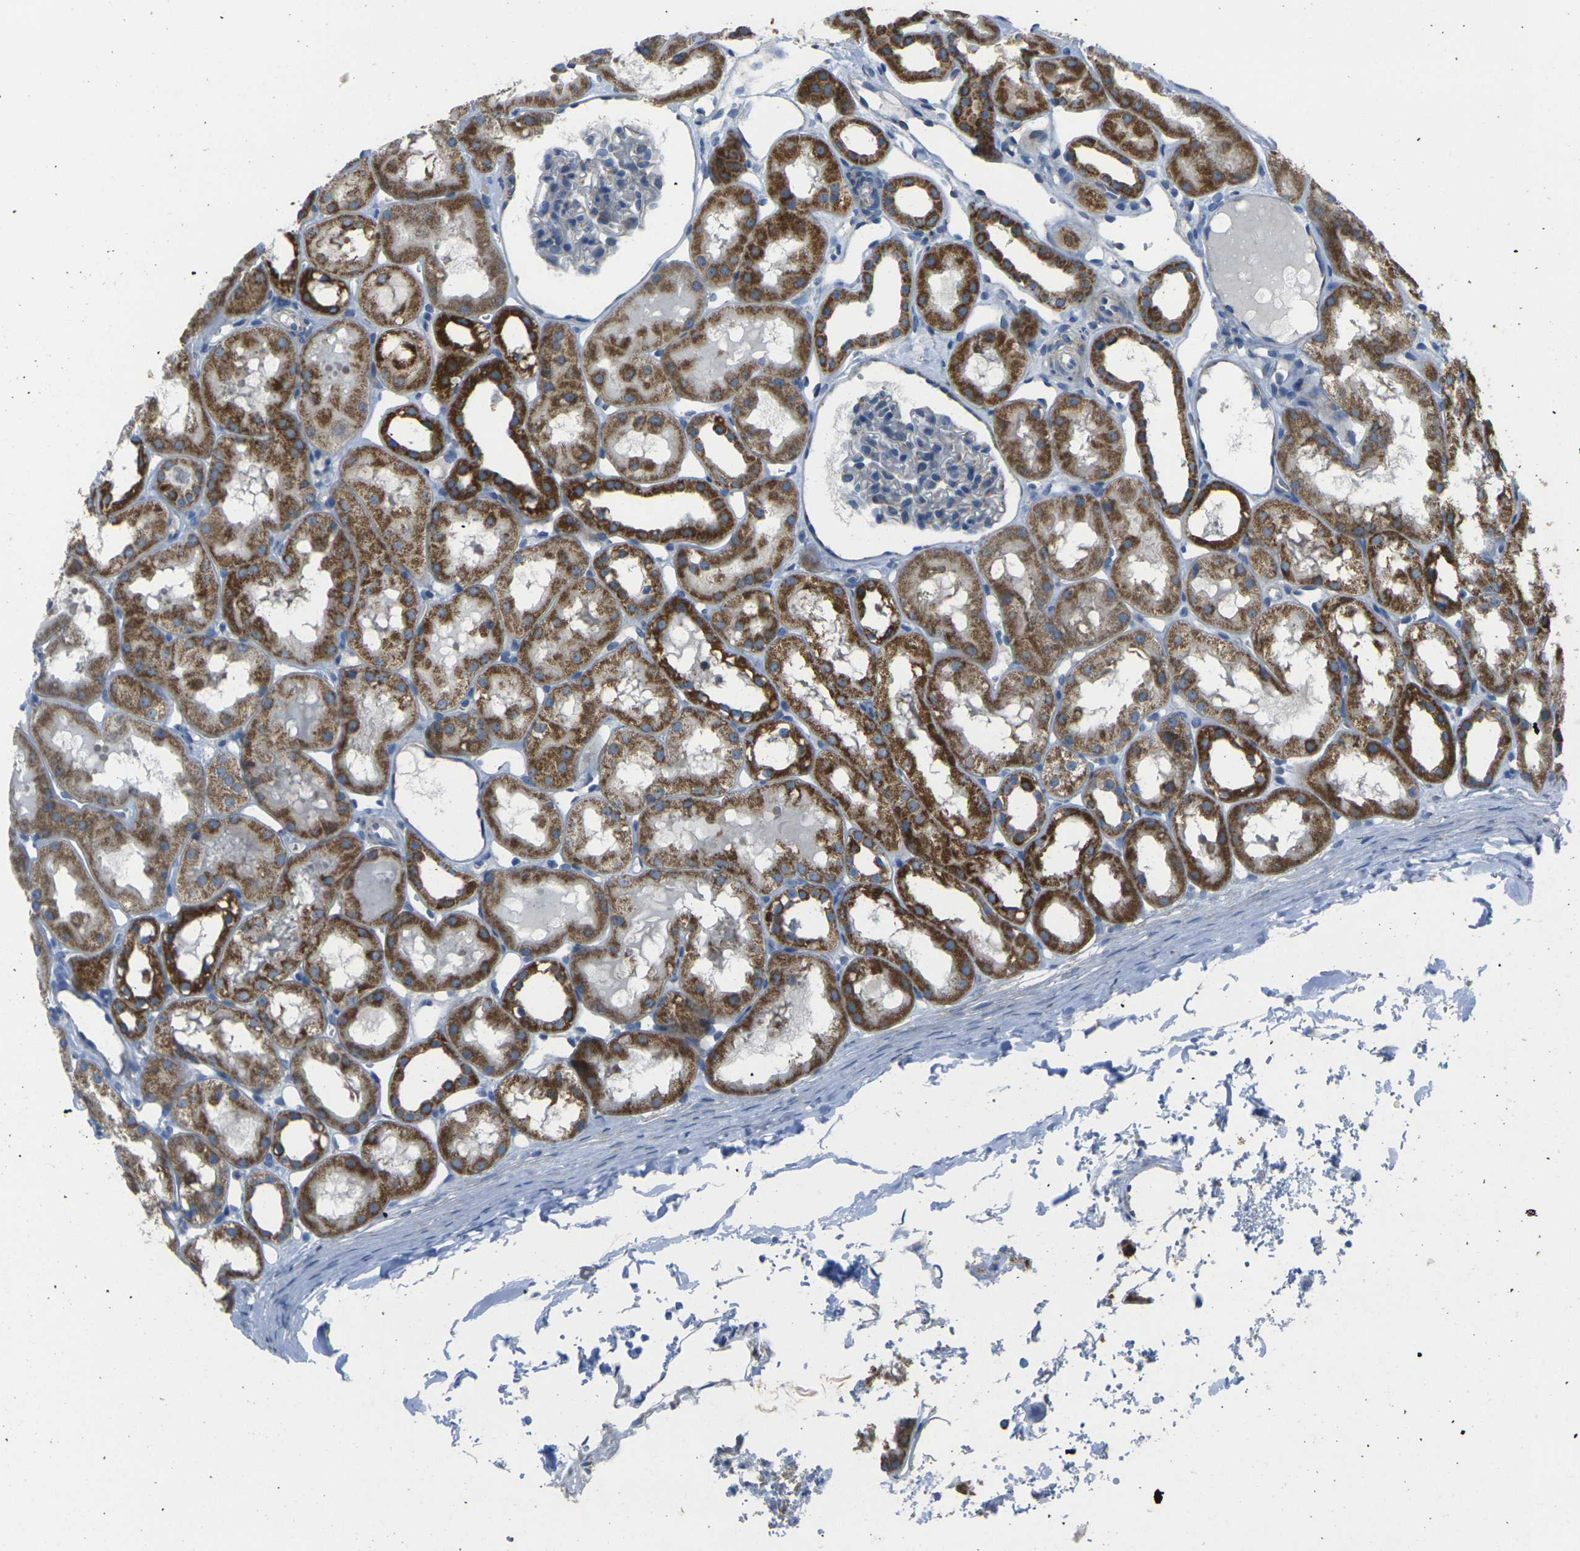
{"staining": {"intensity": "weak", "quantity": "<25%", "location": "cytoplasmic/membranous"}, "tissue": "kidney", "cell_type": "Cells in glomeruli", "image_type": "normal", "snomed": [{"axis": "morphology", "description": "Normal tissue, NOS"}, {"axis": "topography", "description": "Kidney"}, {"axis": "topography", "description": "Urinary bladder"}], "caption": "Protein analysis of benign kidney demonstrates no significant staining in cells in glomeruli. (Brightfield microscopy of DAB immunohistochemistry (IHC) at high magnification).", "gene": "TMEM120B", "patient": {"sex": "male", "age": 16}}